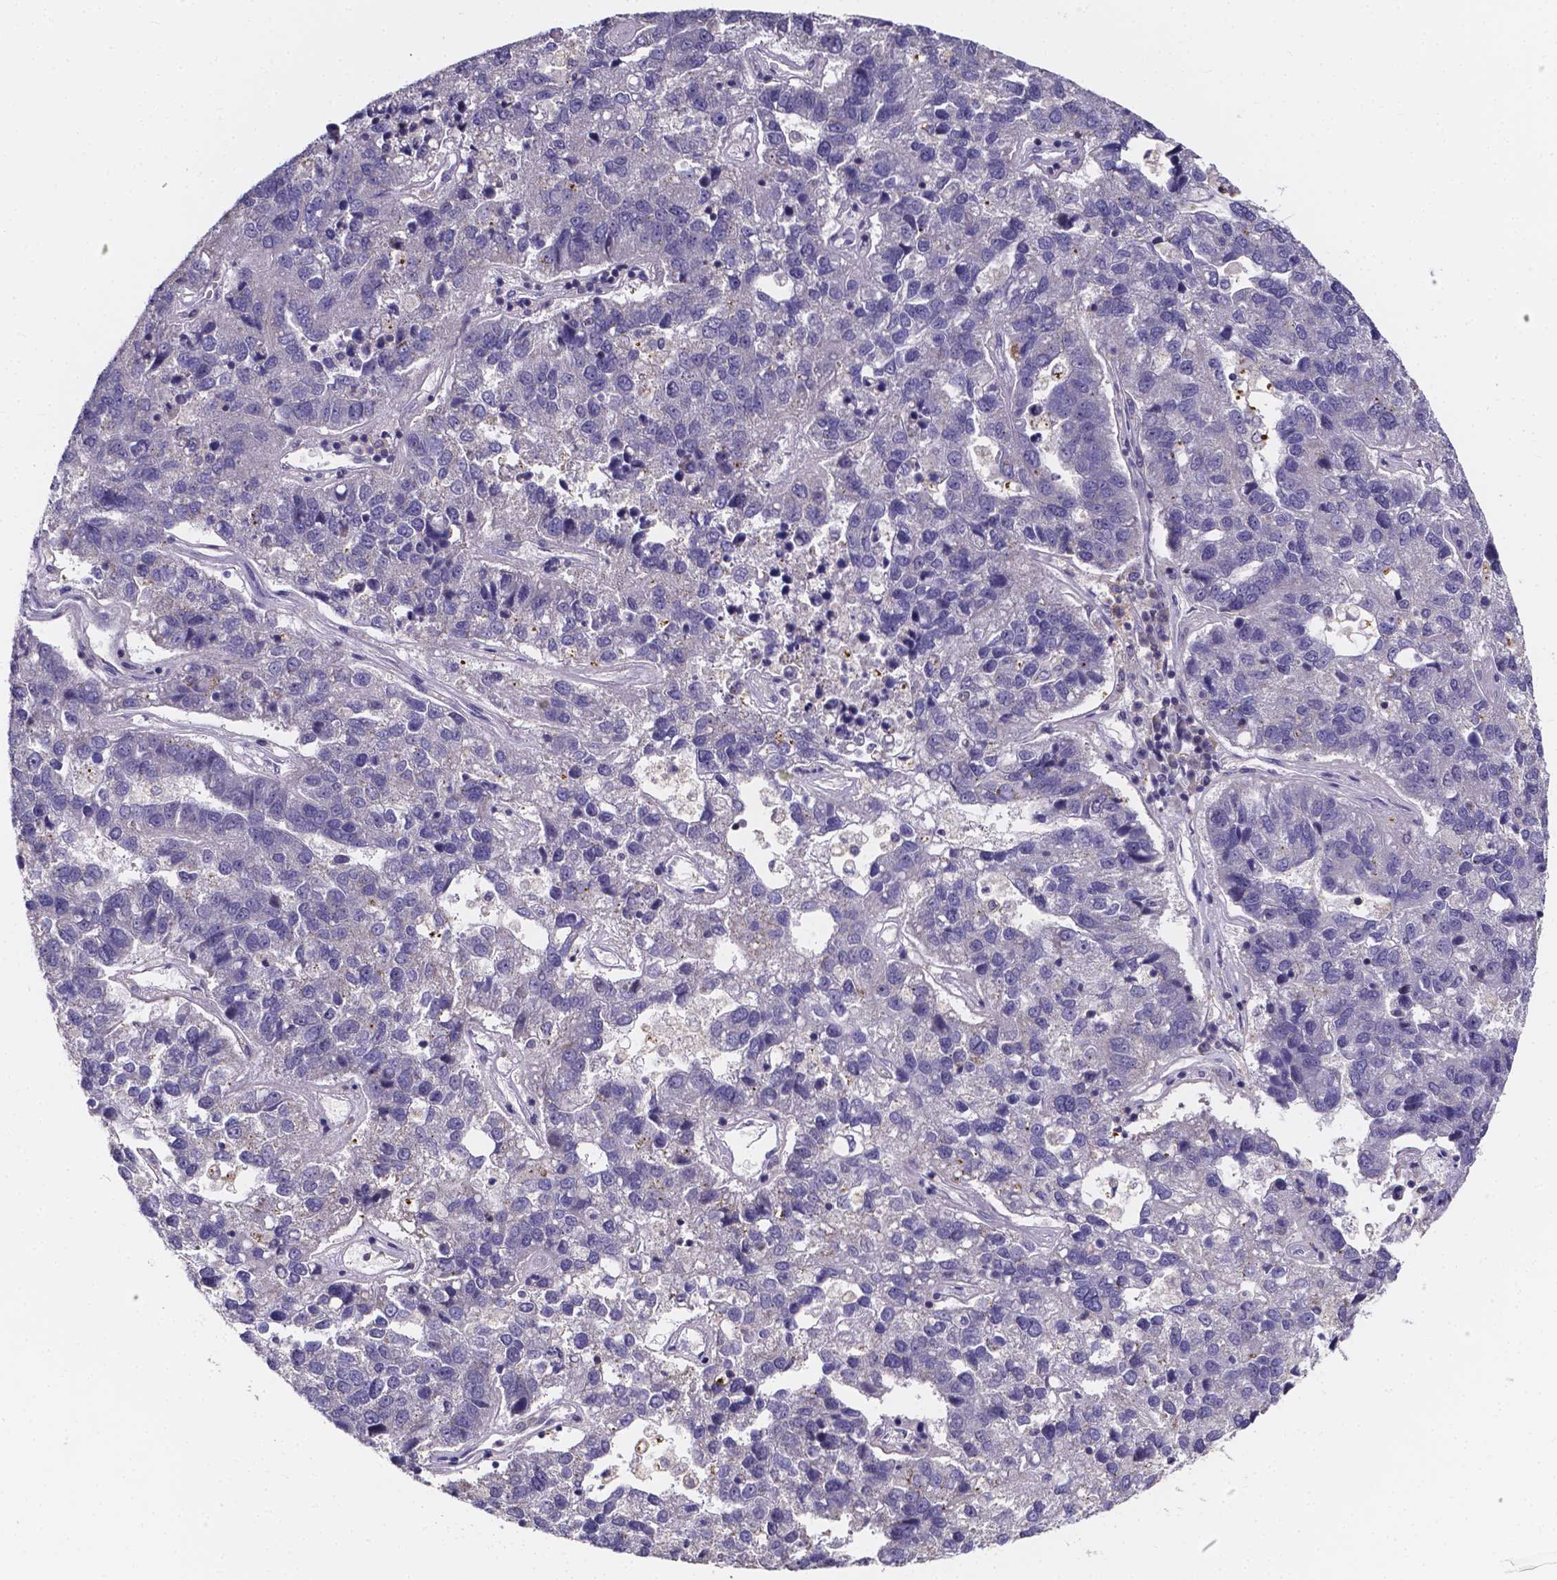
{"staining": {"intensity": "negative", "quantity": "none", "location": "none"}, "tissue": "pancreatic cancer", "cell_type": "Tumor cells", "image_type": "cancer", "snomed": [{"axis": "morphology", "description": "Adenocarcinoma, NOS"}, {"axis": "topography", "description": "Pancreas"}], "caption": "IHC of pancreatic cancer (adenocarcinoma) exhibits no expression in tumor cells.", "gene": "SPOCD1", "patient": {"sex": "female", "age": 61}}